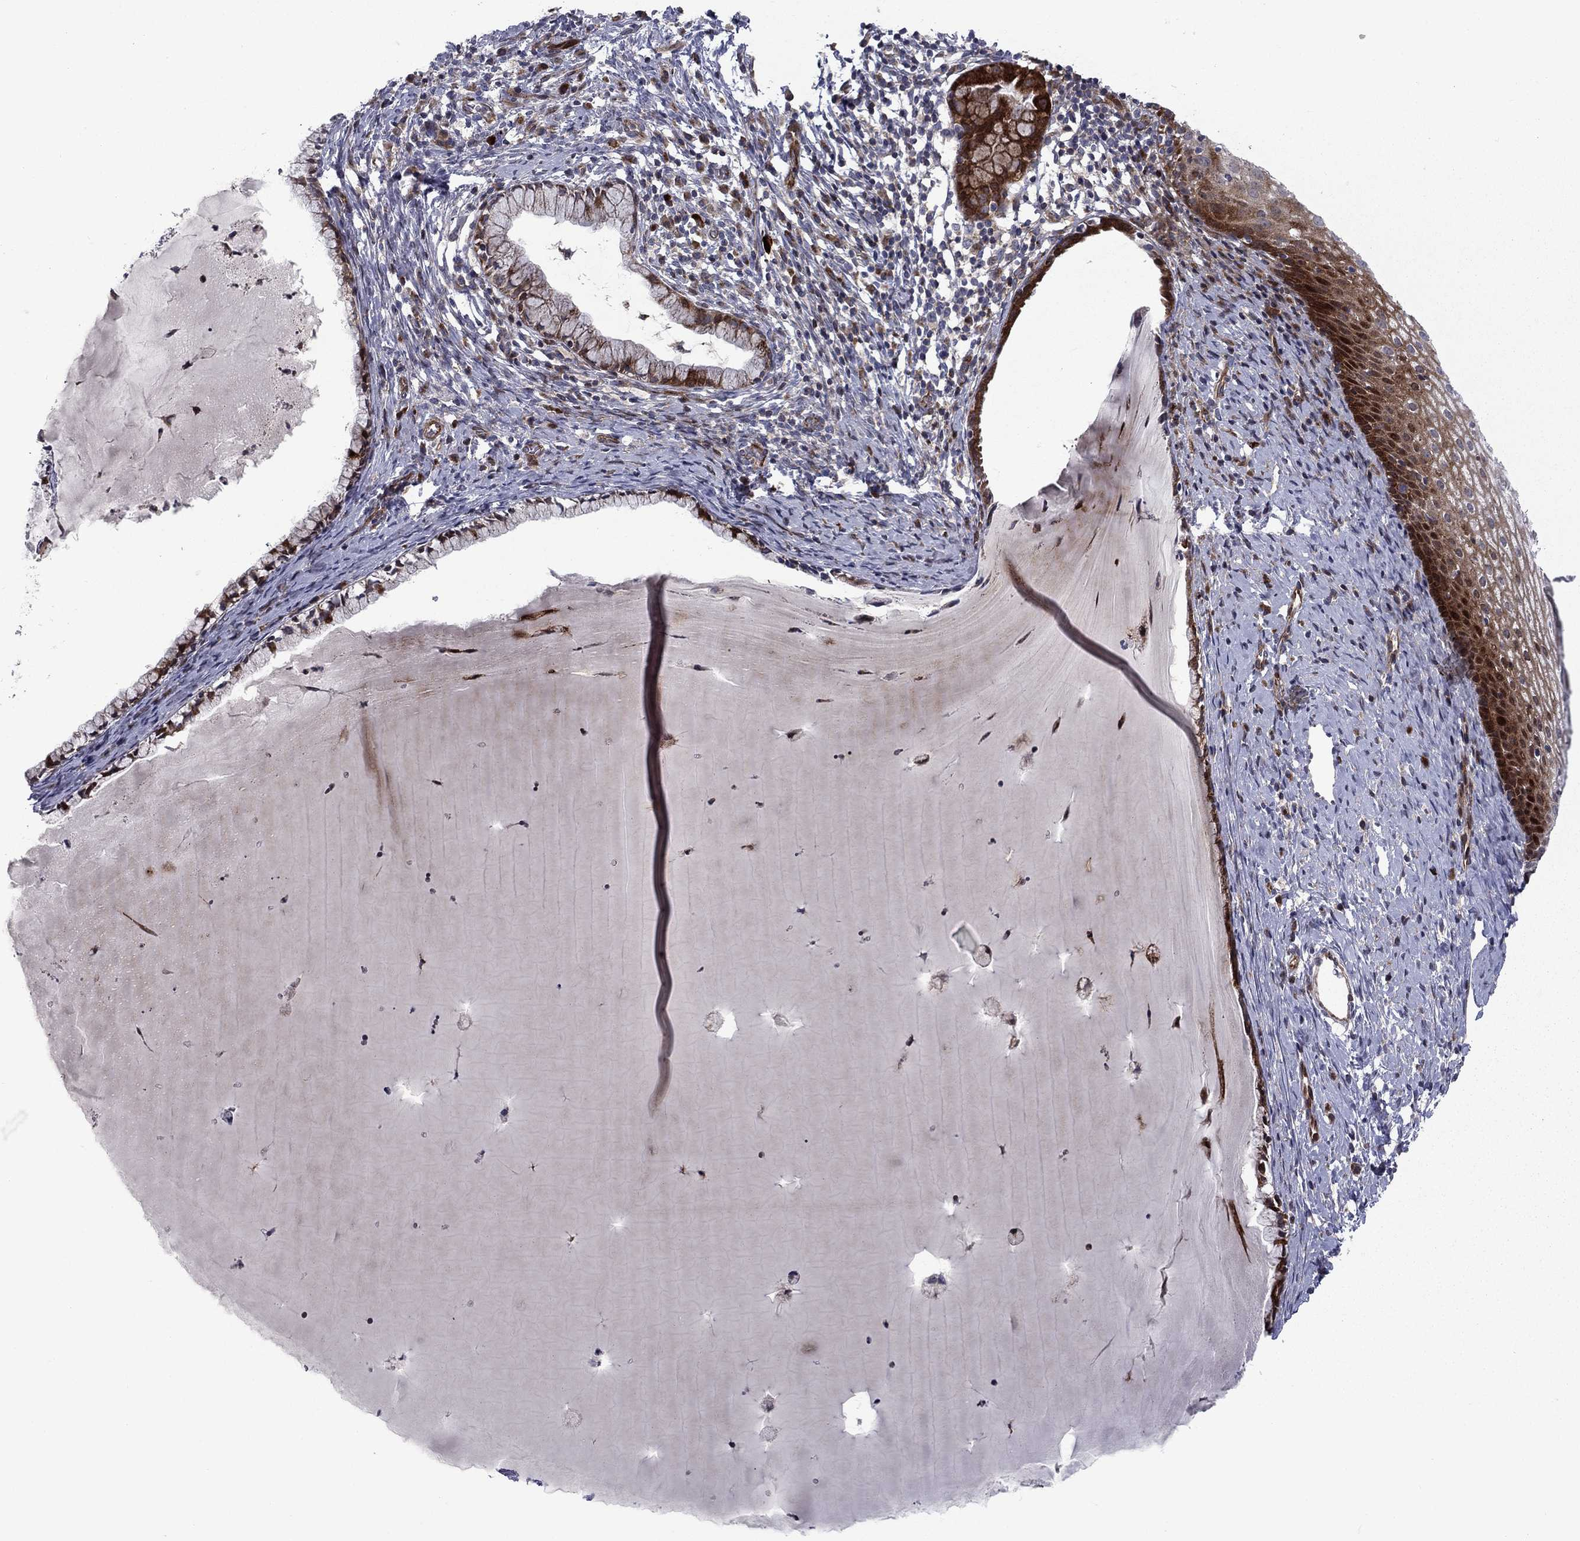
{"staining": {"intensity": "moderate", "quantity": "<25%", "location": "cytoplasmic/membranous"}, "tissue": "cervix", "cell_type": "Glandular cells", "image_type": "normal", "snomed": [{"axis": "morphology", "description": "Normal tissue, NOS"}, {"axis": "topography", "description": "Cervix"}], "caption": "Immunohistochemistry (IHC) (DAB (3,3'-diaminobenzidine)) staining of unremarkable cervix shows moderate cytoplasmic/membranous protein positivity in approximately <25% of glandular cells.", "gene": "MIOS", "patient": {"sex": "female", "age": 39}}